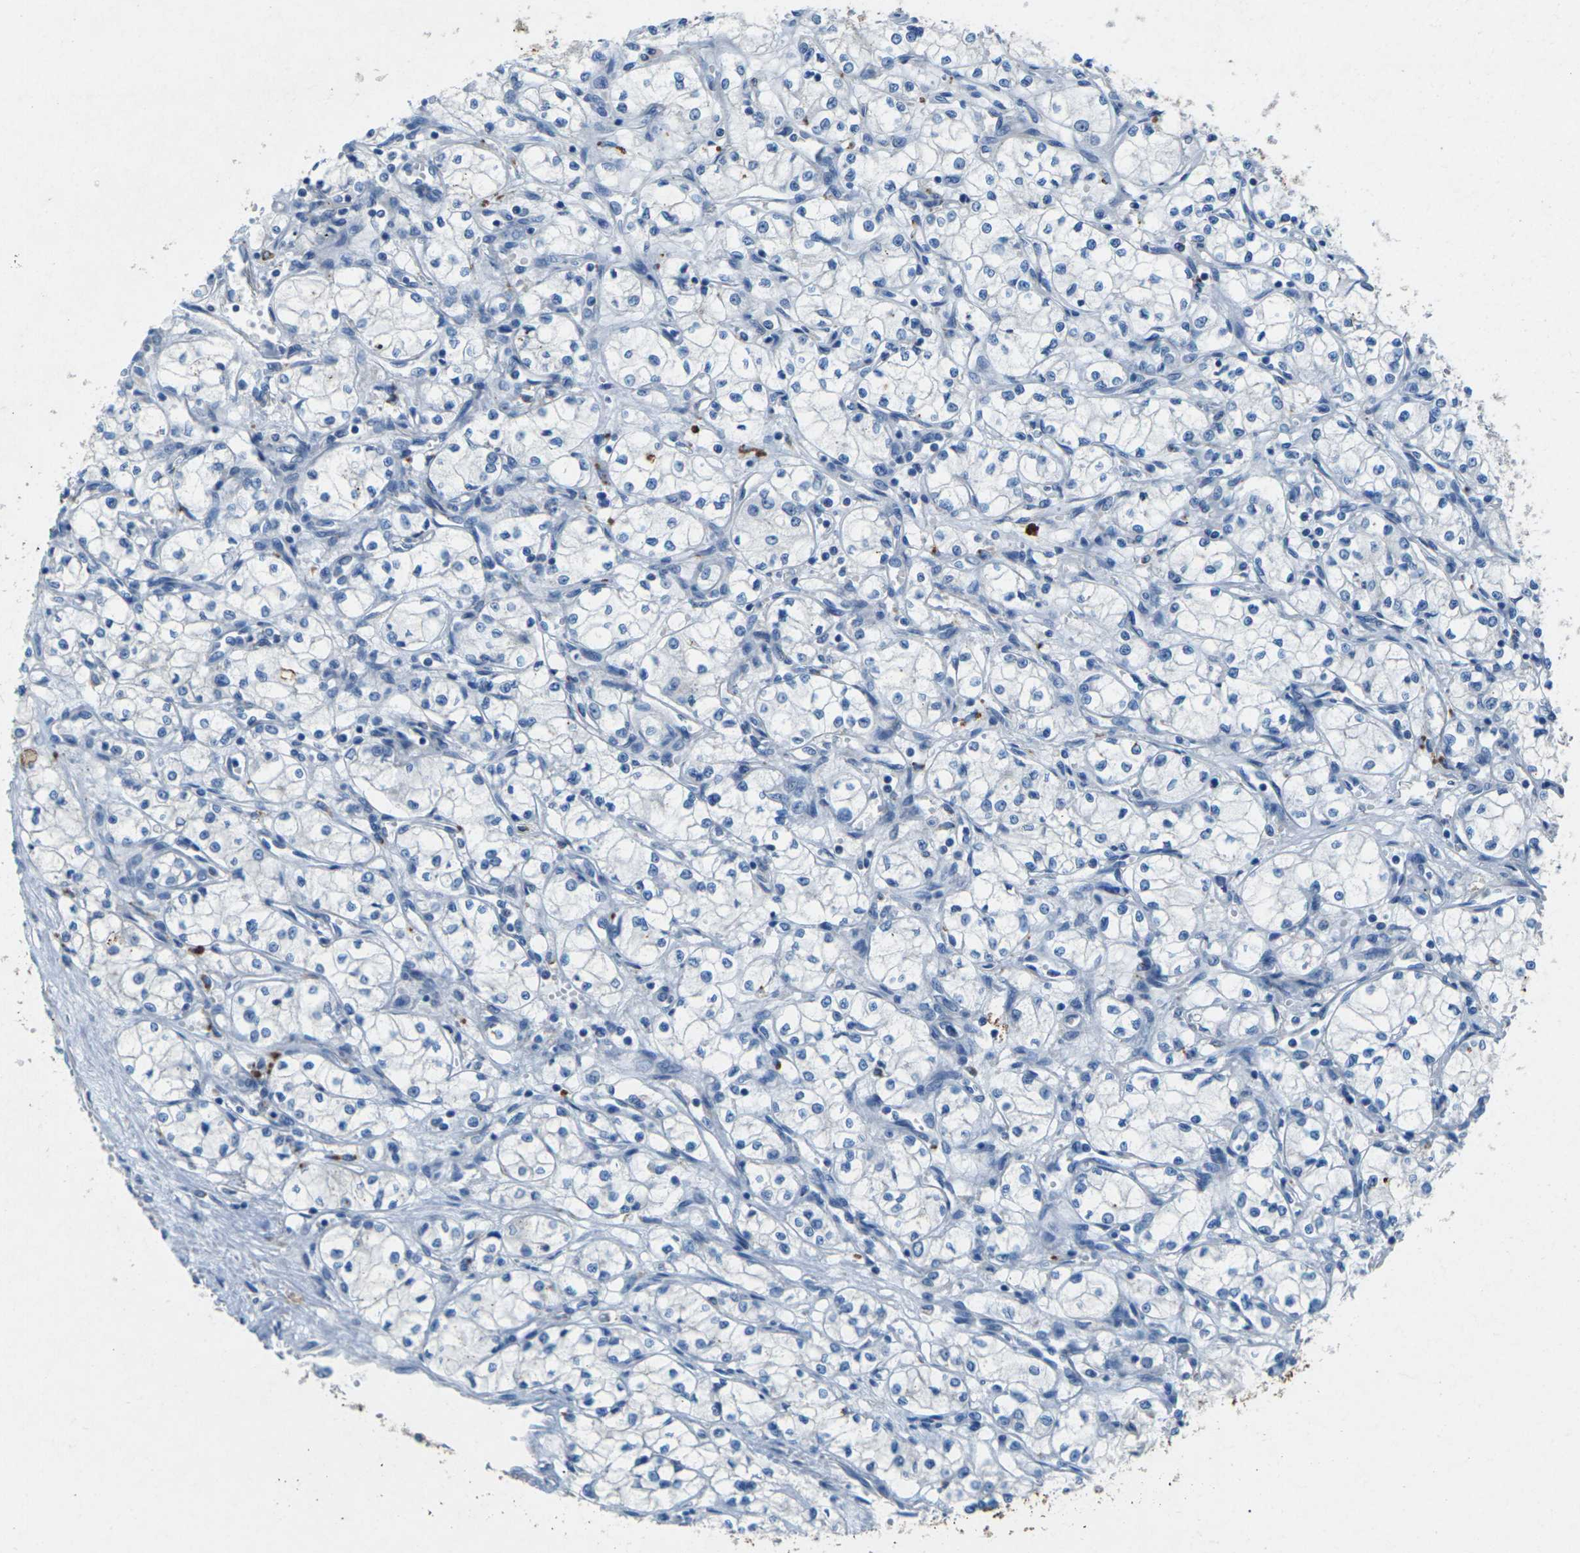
{"staining": {"intensity": "negative", "quantity": "none", "location": "none"}, "tissue": "renal cancer", "cell_type": "Tumor cells", "image_type": "cancer", "snomed": [{"axis": "morphology", "description": "Normal tissue, NOS"}, {"axis": "morphology", "description": "Adenocarcinoma, NOS"}, {"axis": "topography", "description": "Kidney"}], "caption": "Tumor cells are negative for protein expression in human adenocarcinoma (renal).", "gene": "SIGLEC14", "patient": {"sex": "male", "age": 59}}